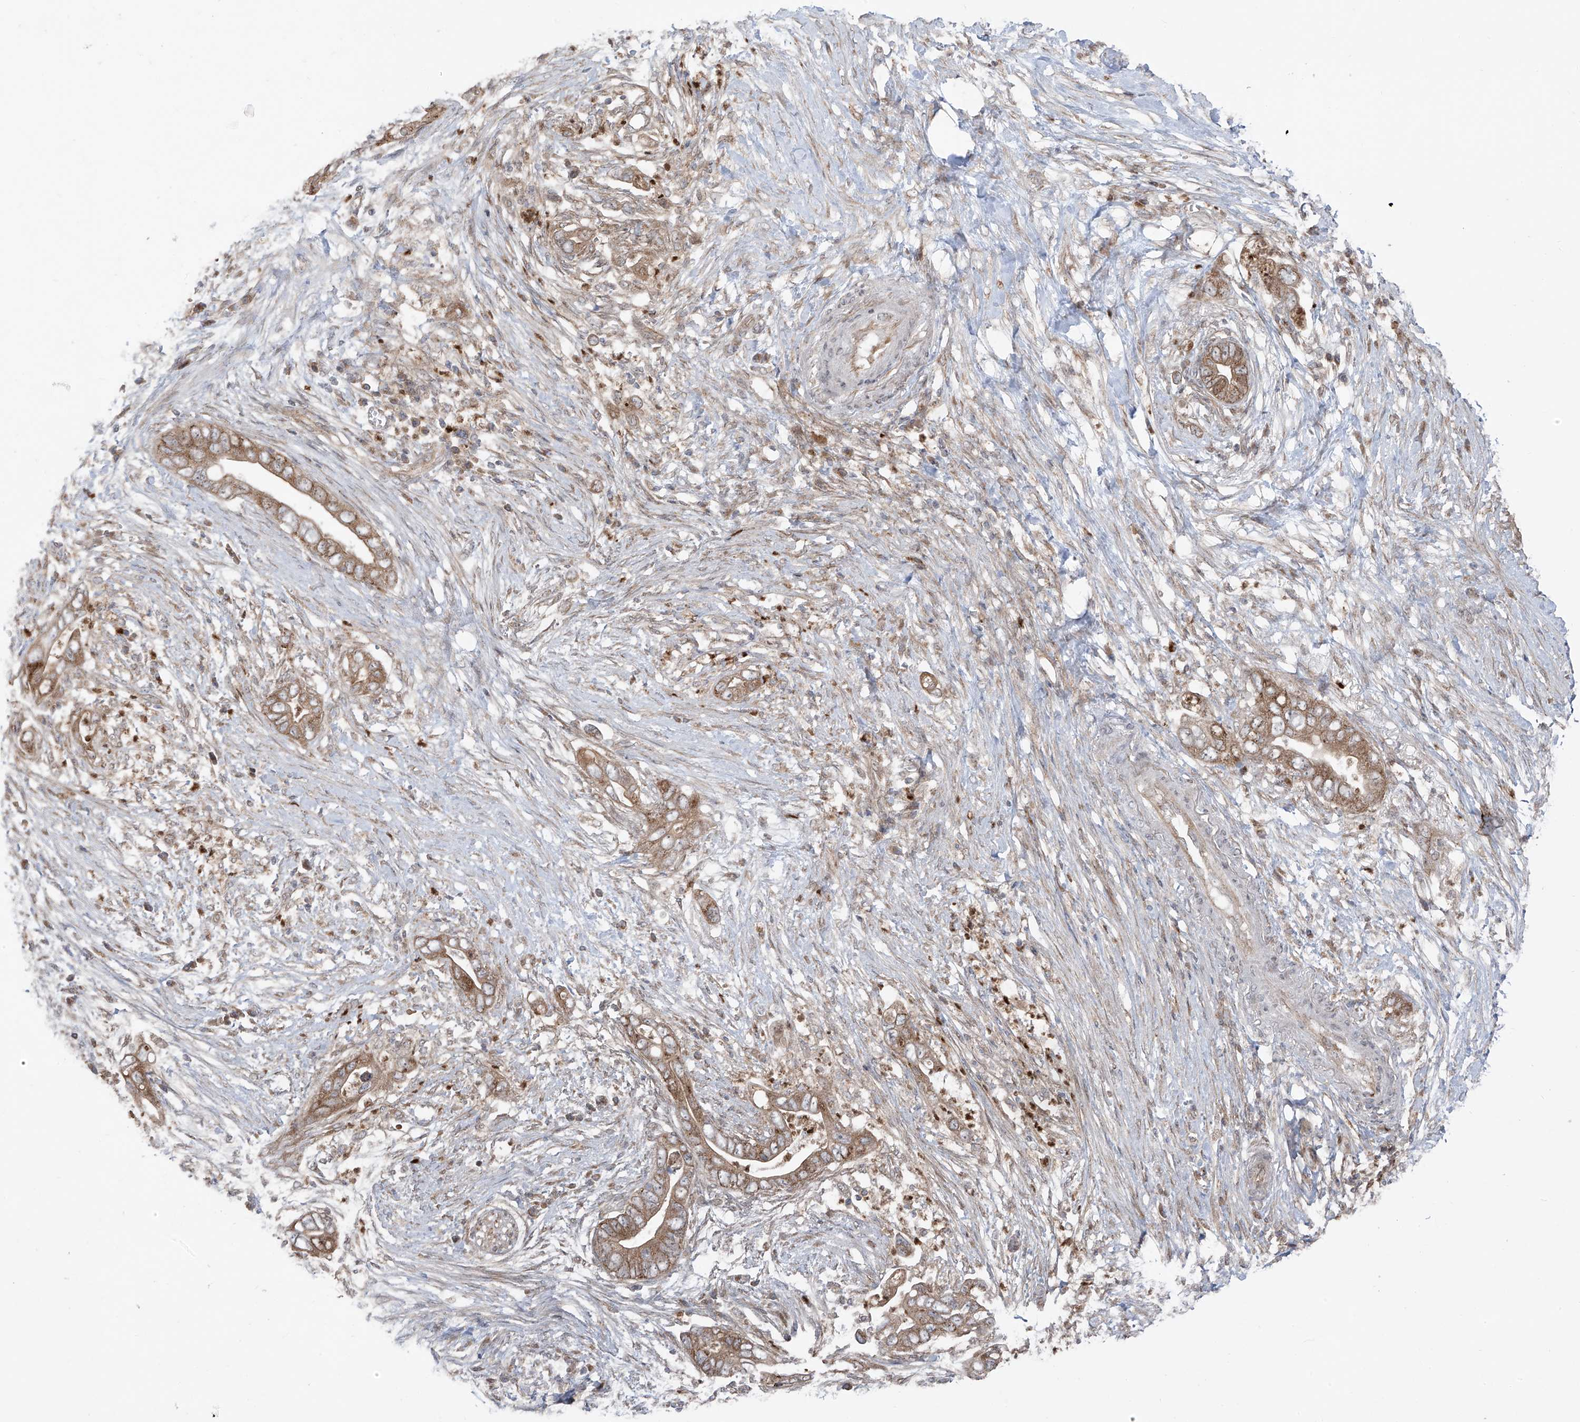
{"staining": {"intensity": "moderate", "quantity": ">75%", "location": "cytoplasmic/membranous"}, "tissue": "pancreatic cancer", "cell_type": "Tumor cells", "image_type": "cancer", "snomed": [{"axis": "morphology", "description": "Adenocarcinoma, NOS"}, {"axis": "topography", "description": "Pancreas"}], "caption": "About >75% of tumor cells in human adenocarcinoma (pancreatic) show moderate cytoplasmic/membranous protein staining as visualized by brown immunohistochemical staining.", "gene": "PDE11A", "patient": {"sex": "male", "age": 75}}